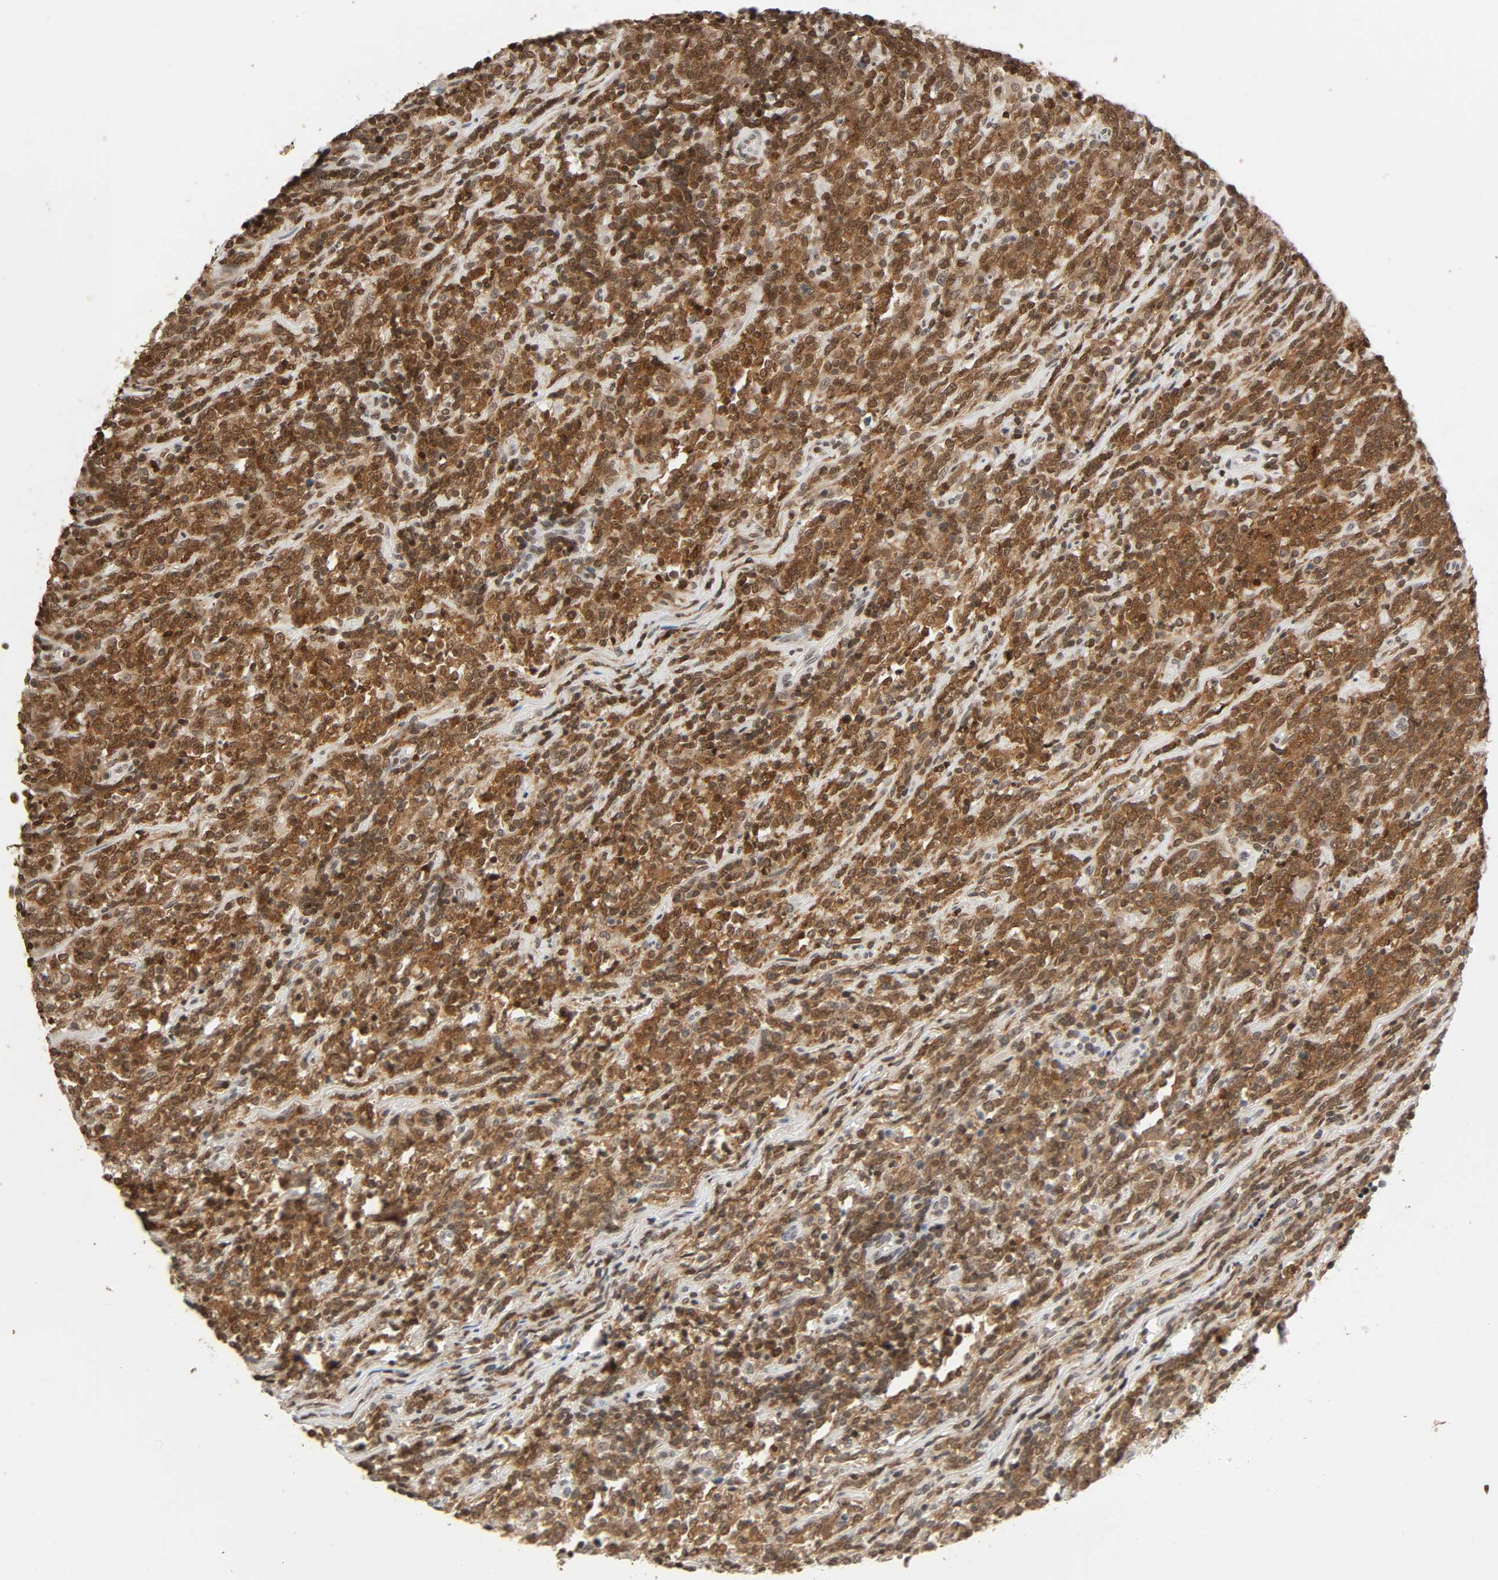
{"staining": {"intensity": "strong", "quantity": ">75%", "location": "cytoplasmic/membranous,nuclear"}, "tissue": "lymphoma", "cell_type": "Tumor cells", "image_type": "cancer", "snomed": [{"axis": "morphology", "description": "Malignant lymphoma, non-Hodgkin's type, High grade"}, {"axis": "topography", "description": "Soft tissue"}], "caption": "Immunohistochemistry (IHC) (DAB (3,3'-diaminobenzidine)) staining of human malignant lymphoma, non-Hodgkin's type (high-grade) exhibits strong cytoplasmic/membranous and nuclear protein expression in approximately >75% of tumor cells. (Brightfield microscopy of DAB IHC at high magnification).", "gene": "STK4", "patient": {"sex": "male", "age": 18}}